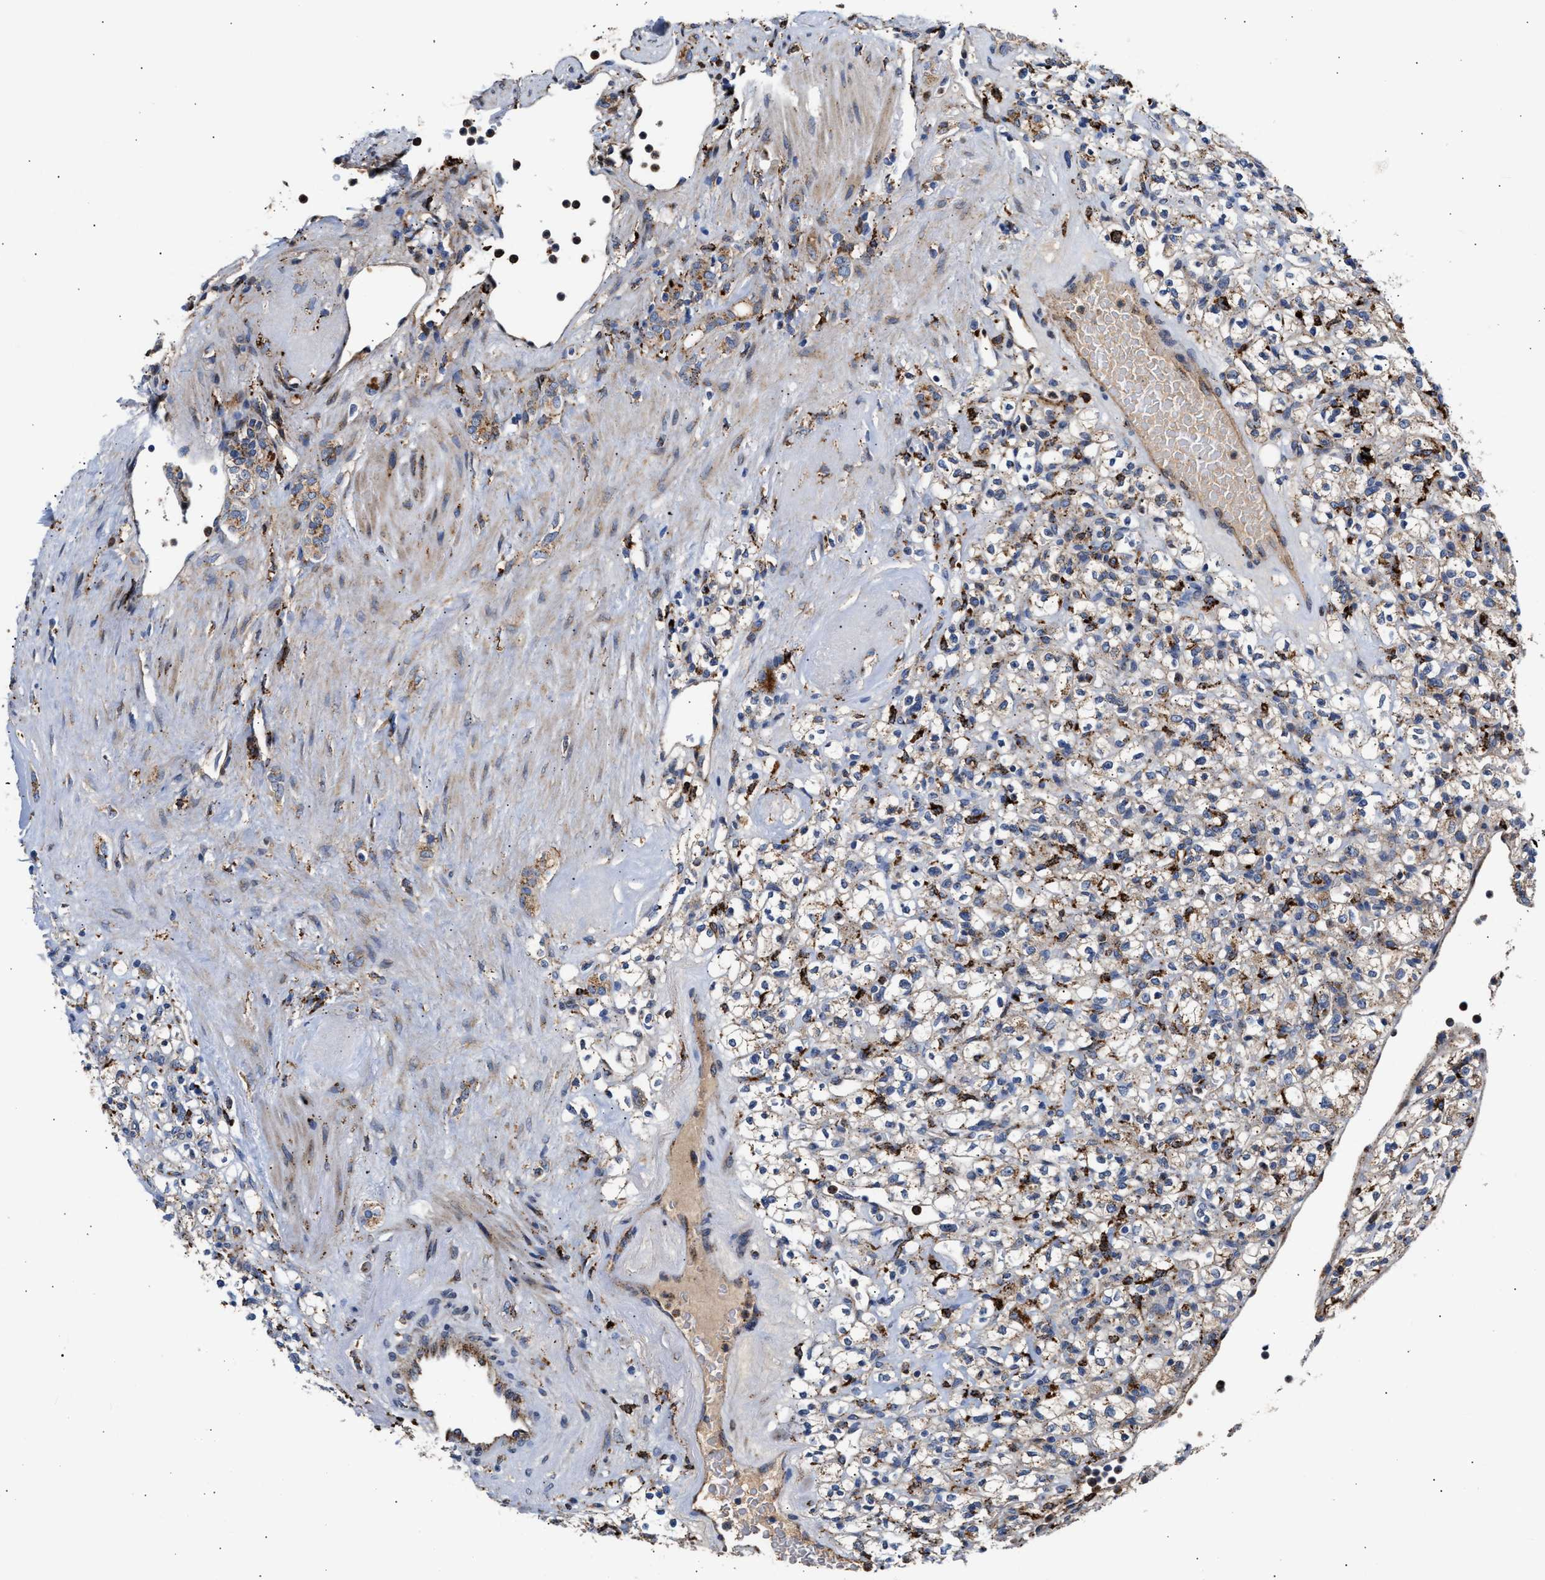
{"staining": {"intensity": "moderate", "quantity": "<25%", "location": "cytoplasmic/membranous"}, "tissue": "renal cancer", "cell_type": "Tumor cells", "image_type": "cancer", "snomed": [{"axis": "morphology", "description": "Normal tissue, NOS"}, {"axis": "morphology", "description": "Adenocarcinoma, NOS"}, {"axis": "topography", "description": "Kidney"}], "caption": "Renal adenocarcinoma stained with IHC exhibits moderate cytoplasmic/membranous positivity in approximately <25% of tumor cells.", "gene": "CCDC146", "patient": {"sex": "female", "age": 72}}